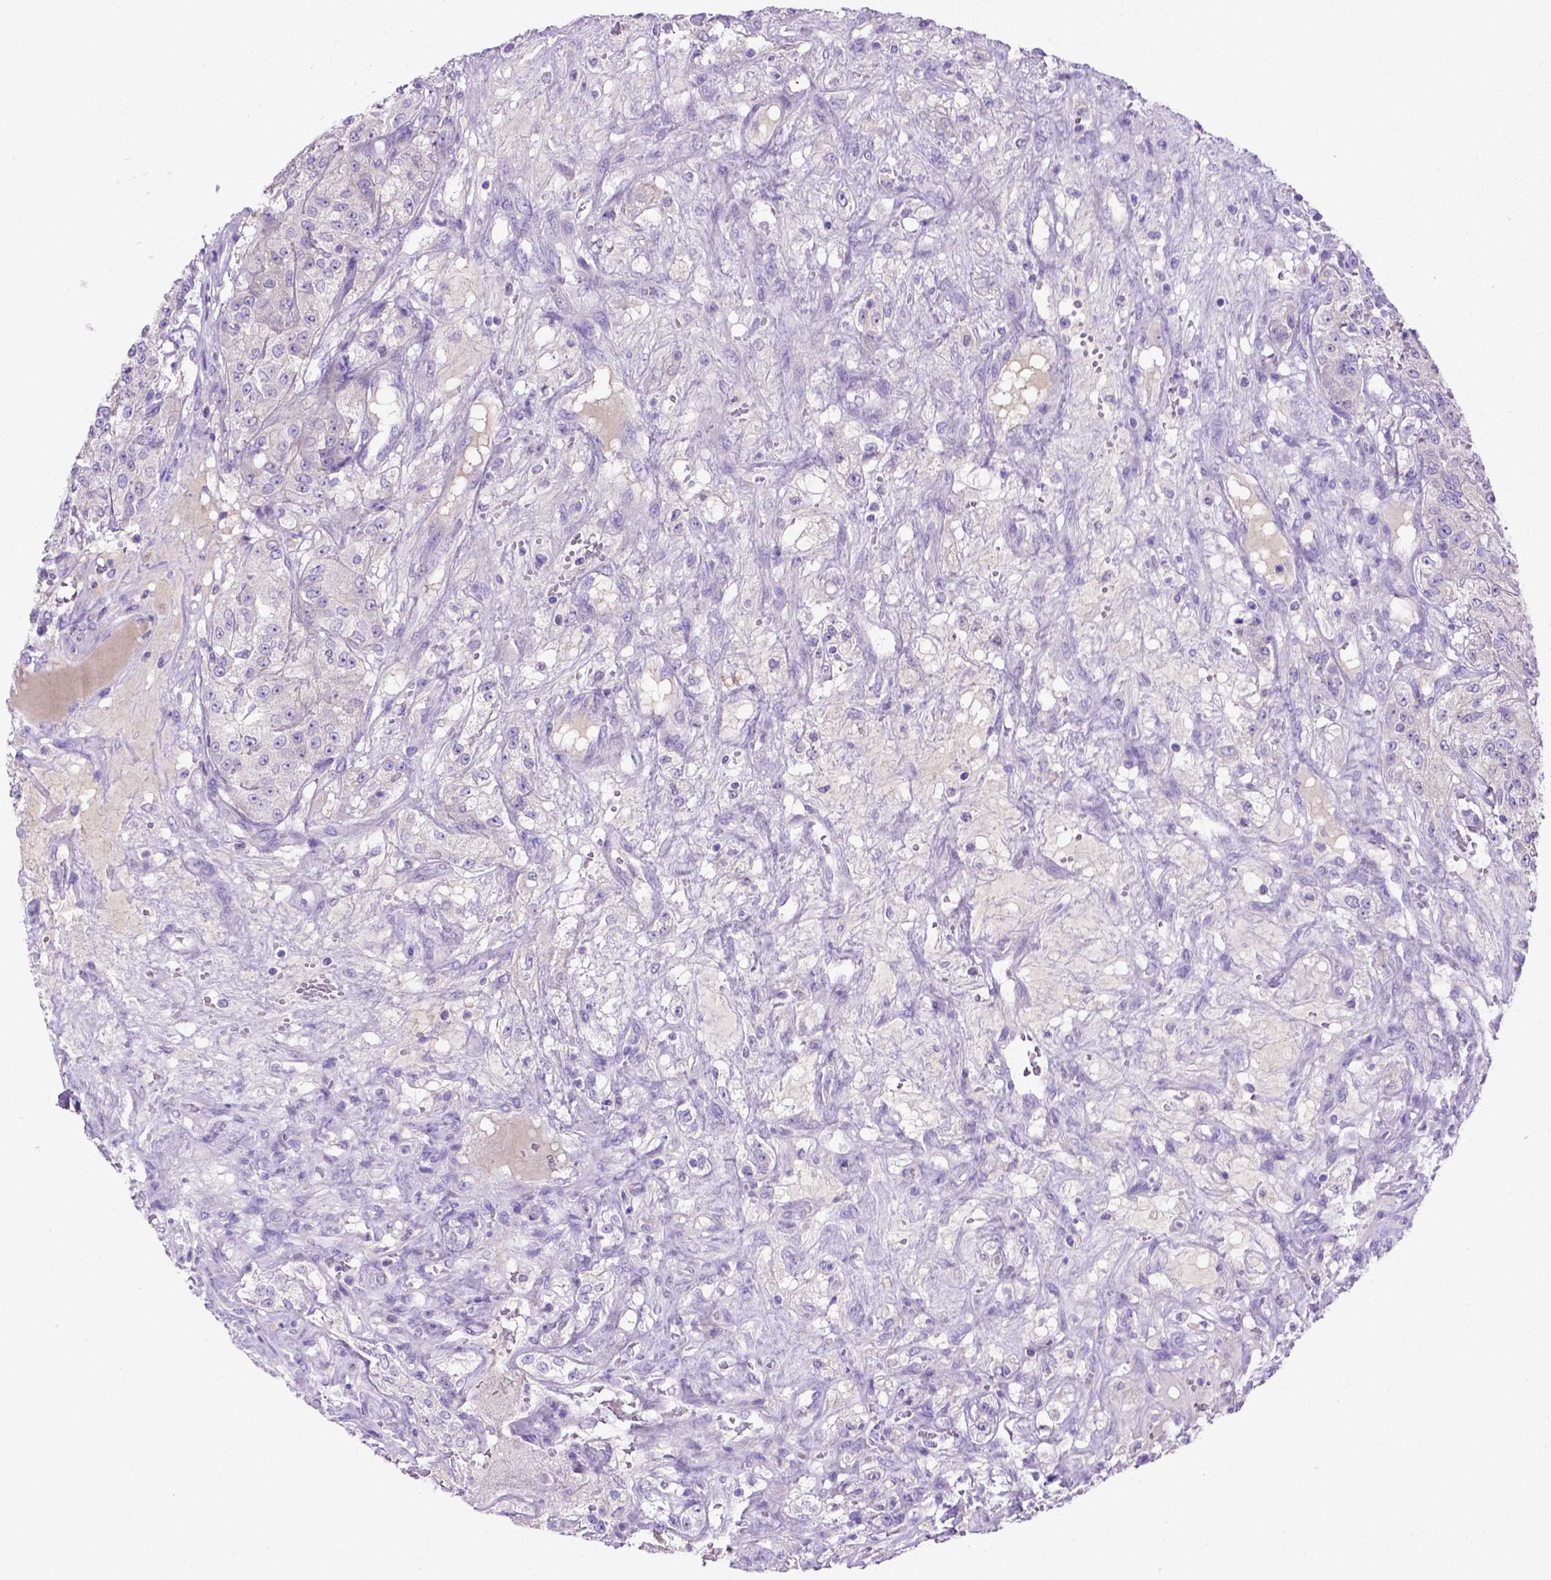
{"staining": {"intensity": "negative", "quantity": "none", "location": "none"}, "tissue": "renal cancer", "cell_type": "Tumor cells", "image_type": "cancer", "snomed": [{"axis": "morphology", "description": "Adenocarcinoma, NOS"}, {"axis": "topography", "description": "Kidney"}], "caption": "Protein analysis of renal cancer displays no significant staining in tumor cells.", "gene": "SIRPD", "patient": {"sex": "female", "age": 63}}